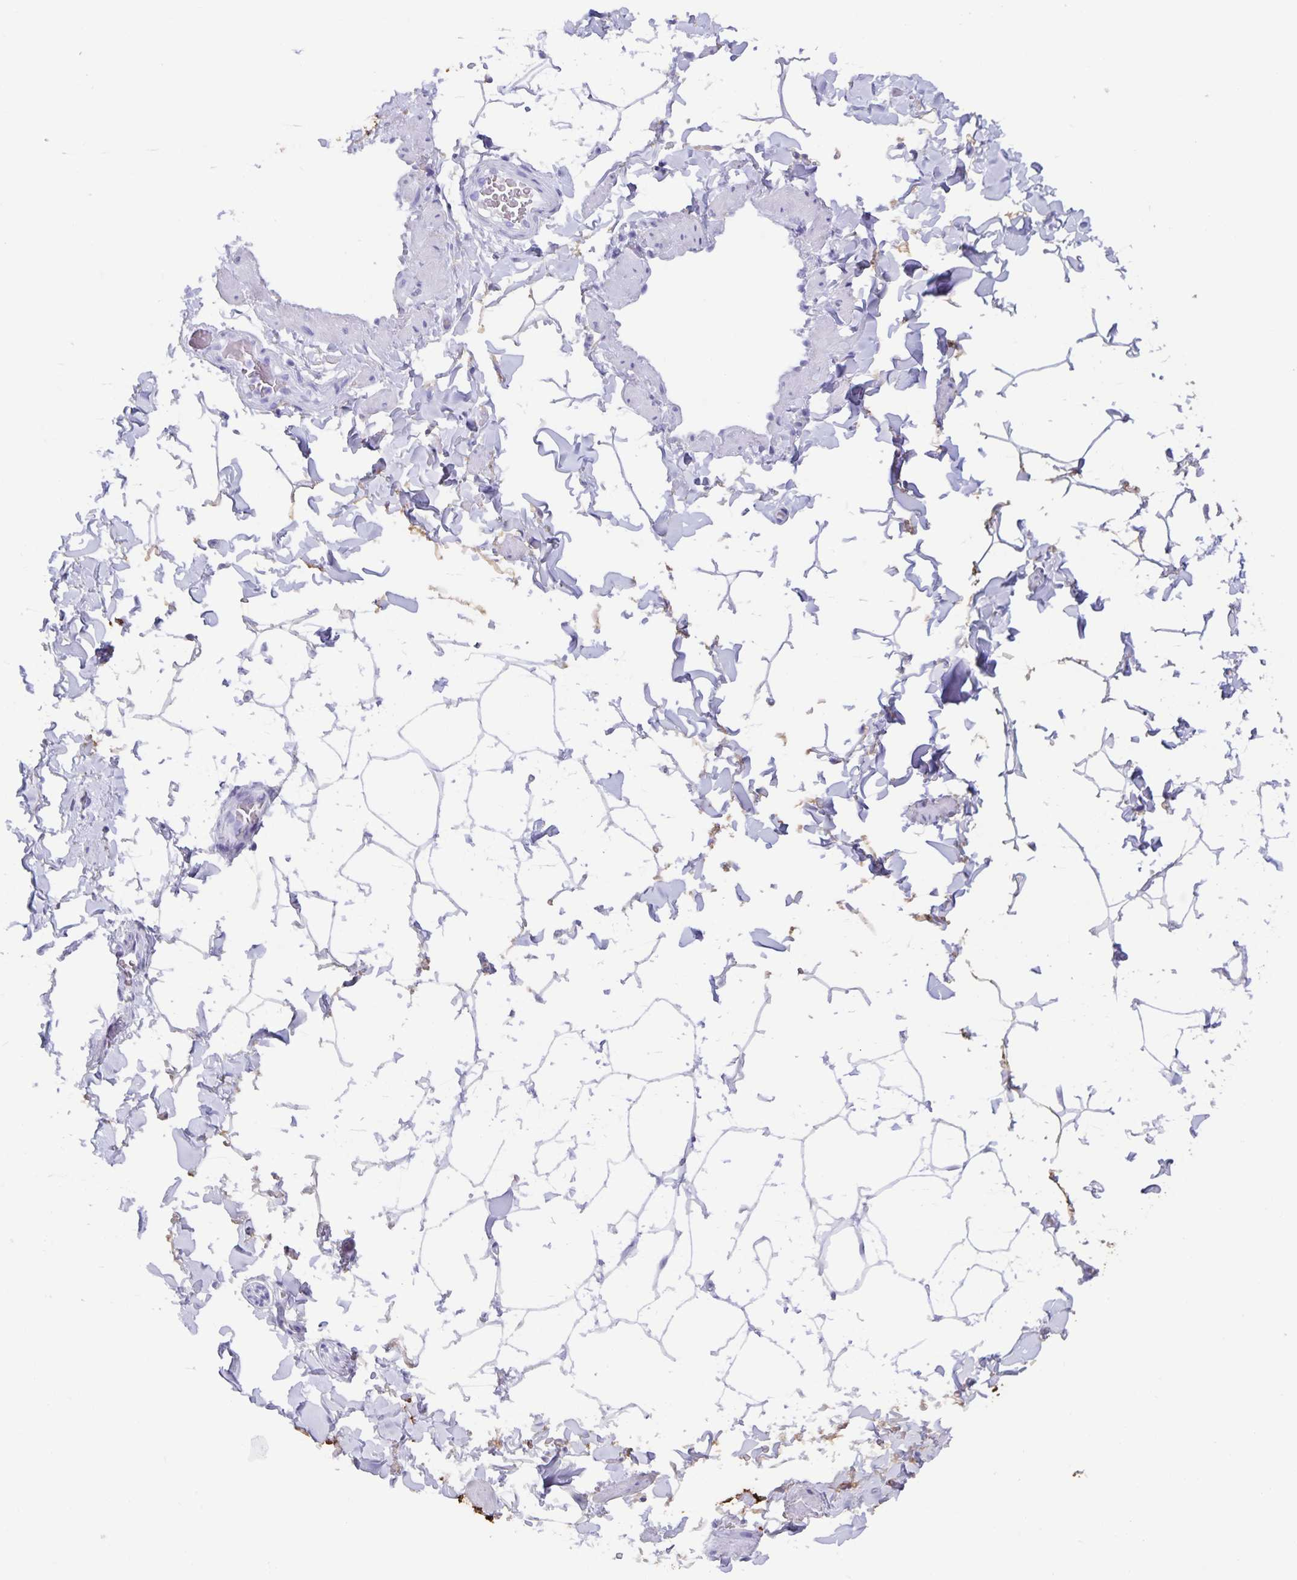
{"staining": {"intensity": "negative", "quantity": "none", "location": "none"}, "tissue": "adipose tissue", "cell_type": "Adipocytes", "image_type": "normal", "snomed": [{"axis": "morphology", "description": "Normal tissue, NOS"}, {"axis": "topography", "description": "Epididymis"}, {"axis": "topography", "description": "Peripheral nerve tissue"}], "caption": "The histopathology image reveals no staining of adipocytes in unremarkable adipose tissue. (DAB (3,3'-diaminobenzidine) IHC, high magnification).", "gene": "AQP4", "patient": {"sex": "male", "age": 32}}